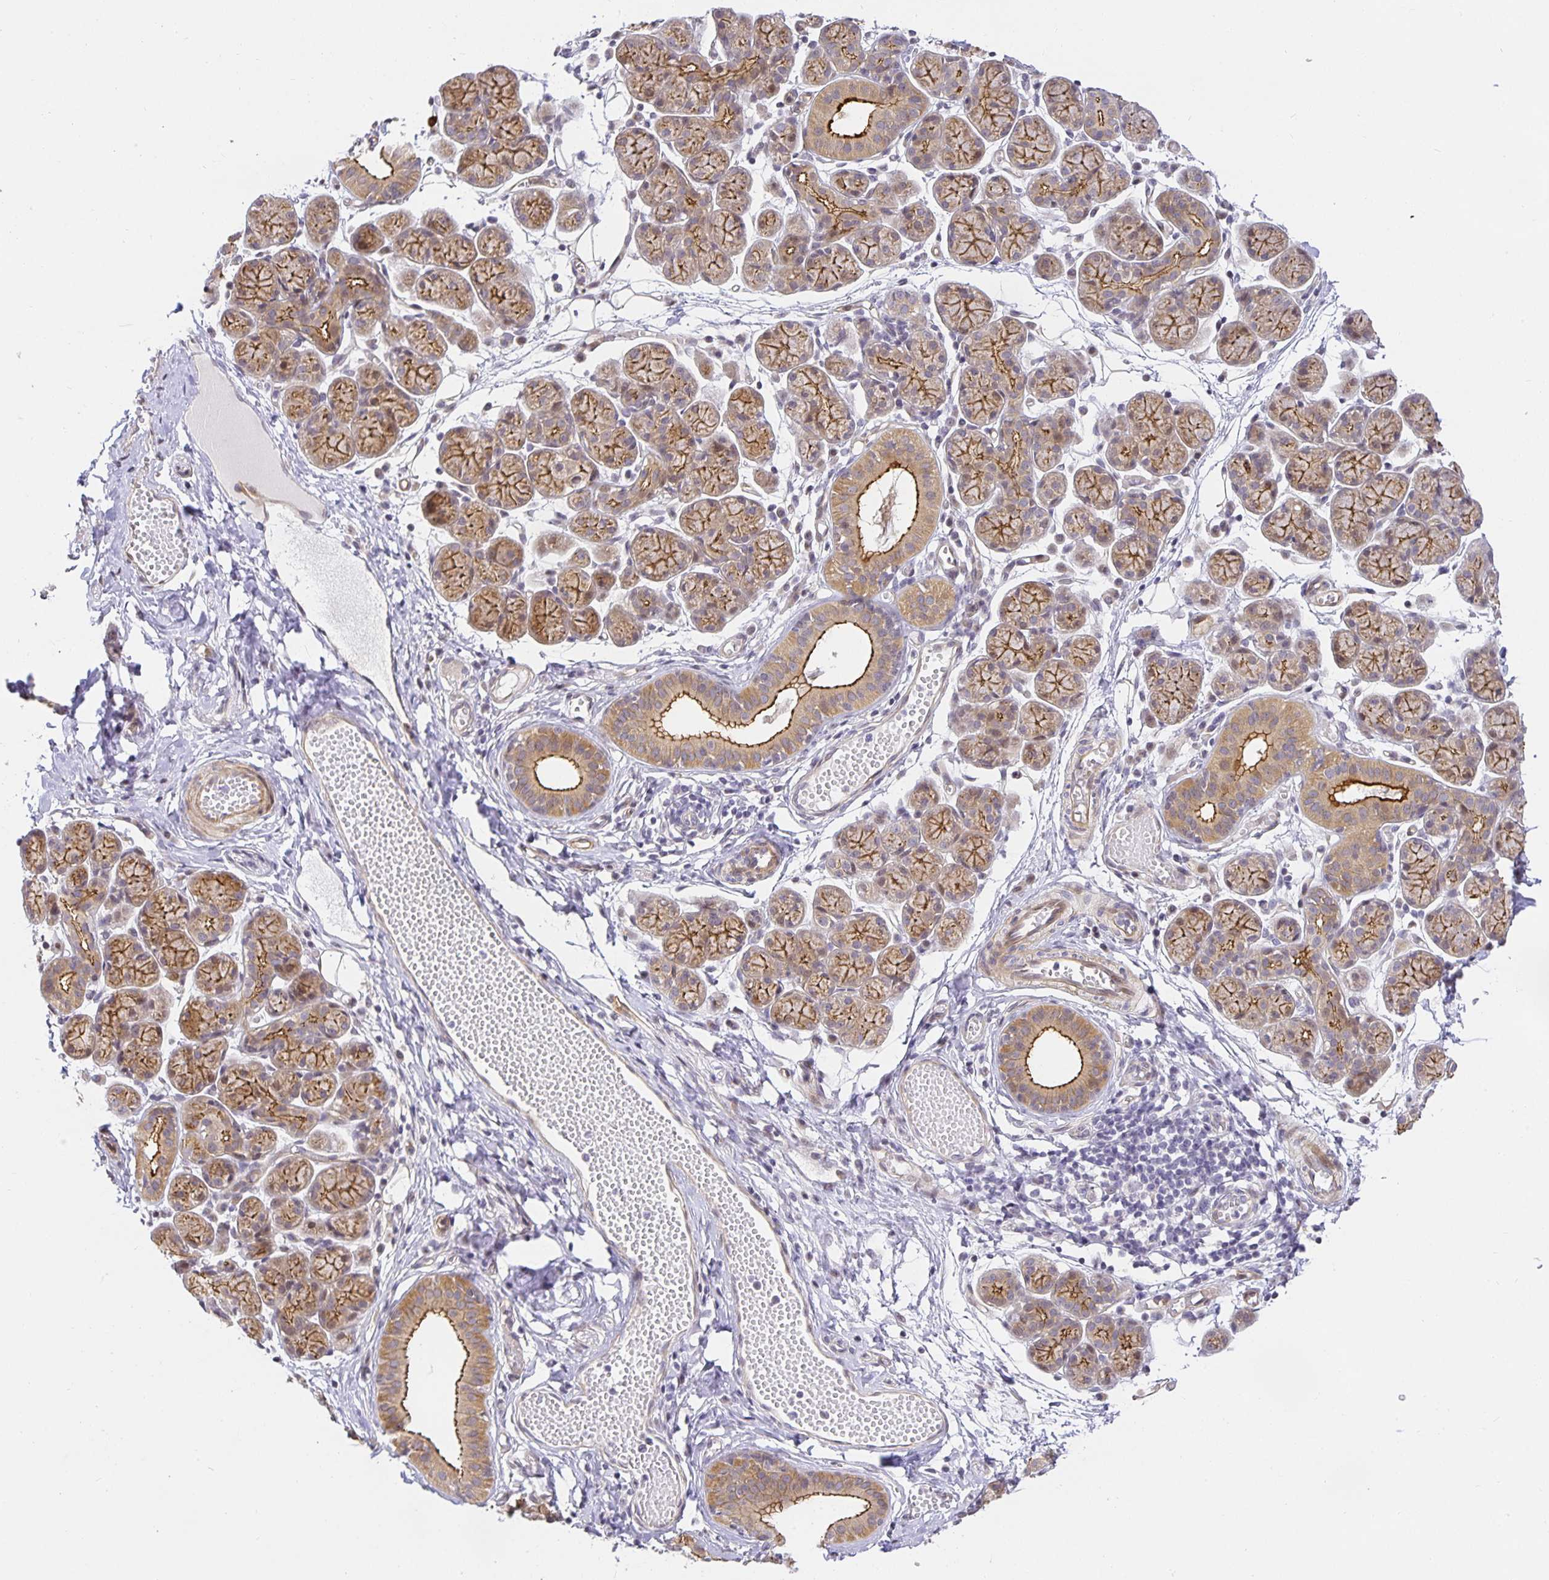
{"staining": {"intensity": "moderate", "quantity": ">75%", "location": "cytoplasmic/membranous"}, "tissue": "salivary gland", "cell_type": "Glandular cells", "image_type": "normal", "snomed": [{"axis": "morphology", "description": "Normal tissue, NOS"}, {"axis": "morphology", "description": "Inflammation, NOS"}, {"axis": "topography", "description": "Lymph node"}, {"axis": "topography", "description": "Salivary gland"}], "caption": "Immunohistochemistry (IHC) image of unremarkable salivary gland: human salivary gland stained using immunohistochemistry (IHC) displays medium levels of moderate protein expression localized specifically in the cytoplasmic/membranous of glandular cells, appearing as a cytoplasmic/membranous brown color.", "gene": "TJP3", "patient": {"sex": "male", "age": 3}}